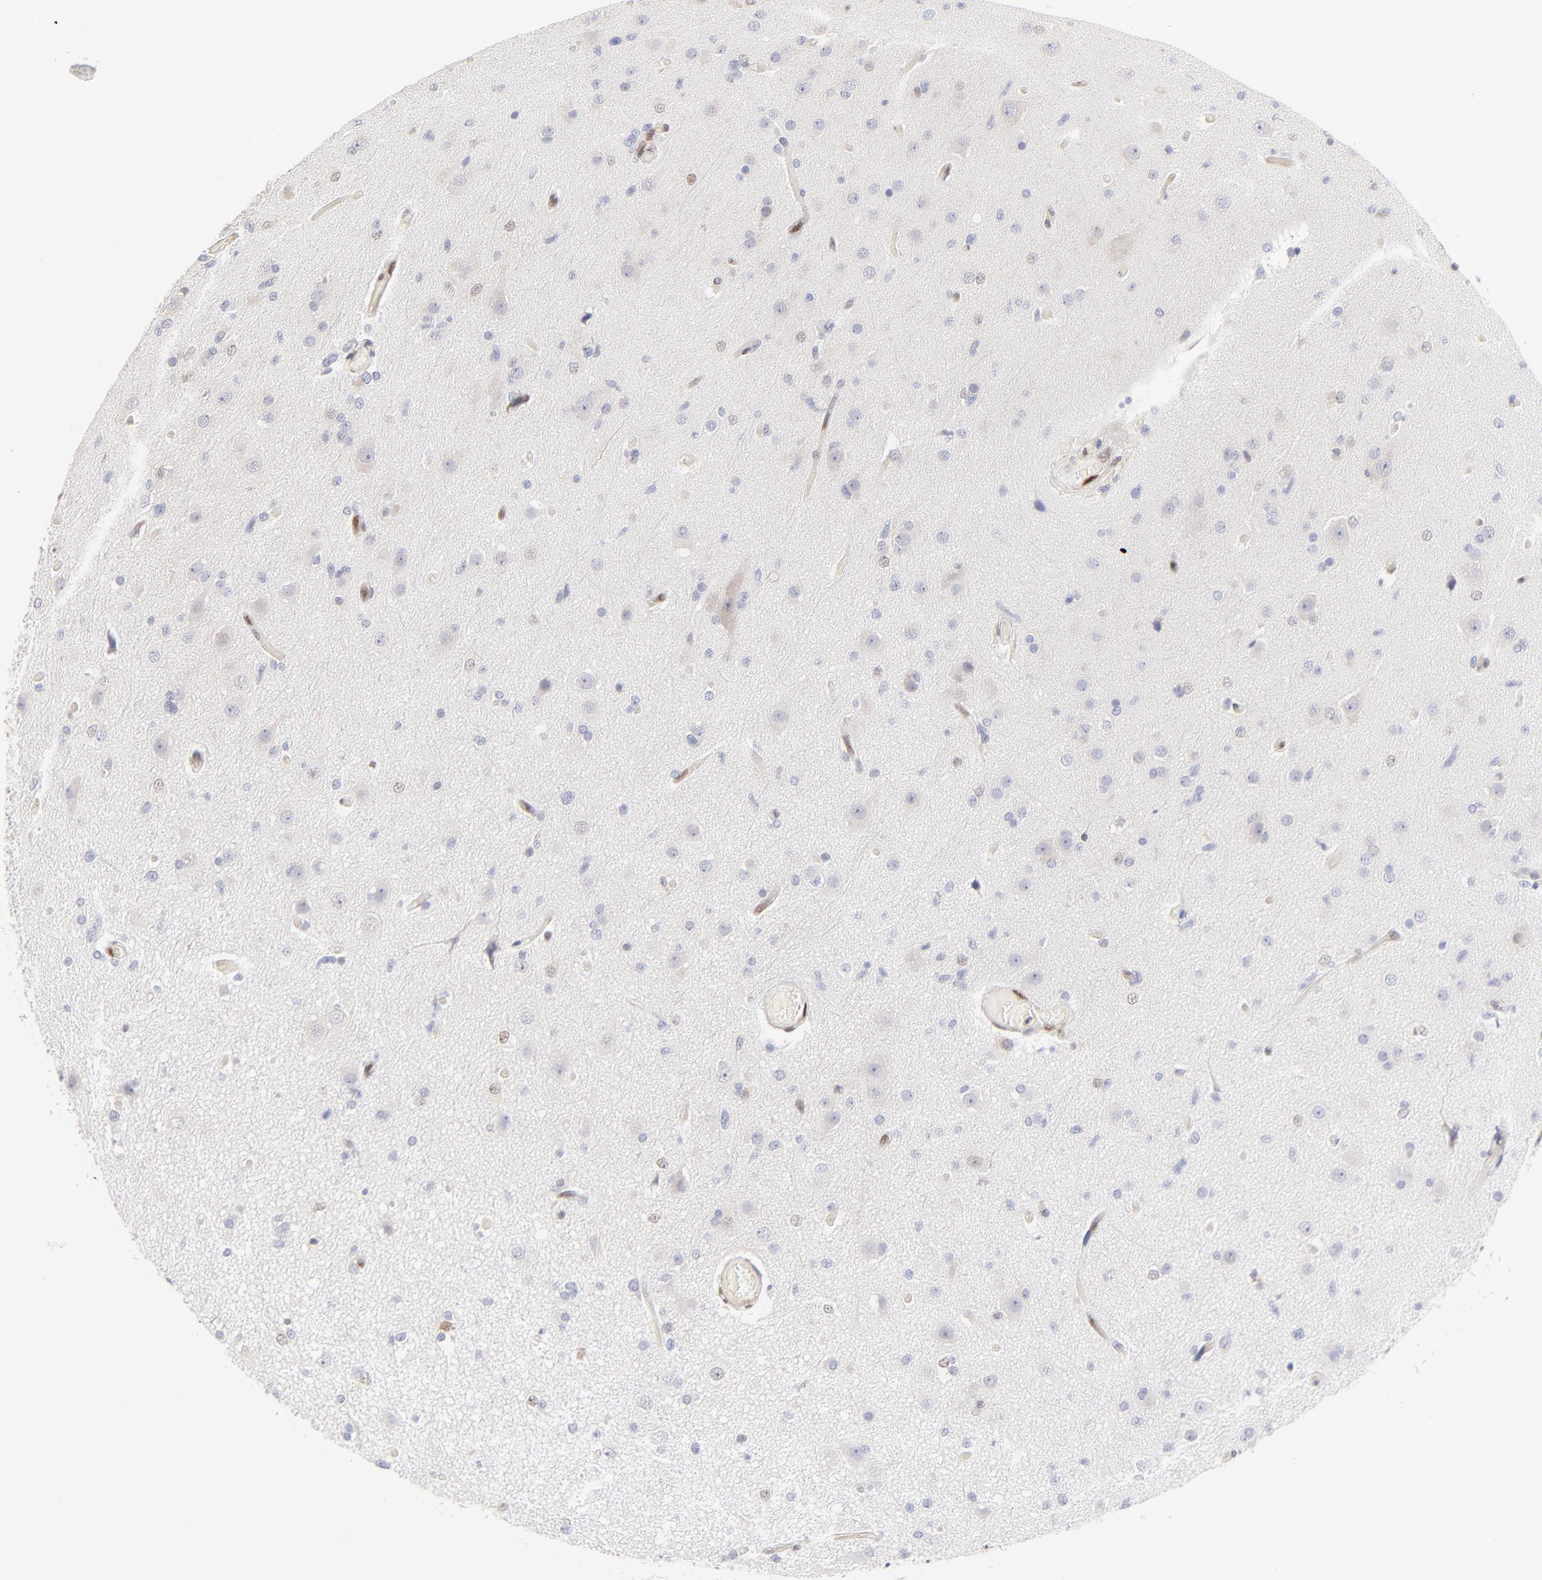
{"staining": {"intensity": "moderate", "quantity": "<25%", "location": "nuclear"}, "tissue": "glioma", "cell_type": "Tumor cells", "image_type": "cancer", "snomed": [{"axis": "morphology", "description": "Glioma, malignant, High grade"}, {"axis": "topography", "description": "Brain"}], "caption": "Tumor cells show low levels of moderate nuclear expression in approximately <25% of cells in glioma. (DAB IHC with brightfield microscopy, high magnification).", "gene": "STAT3", "patient": {"sex": "male", "age": 33}}